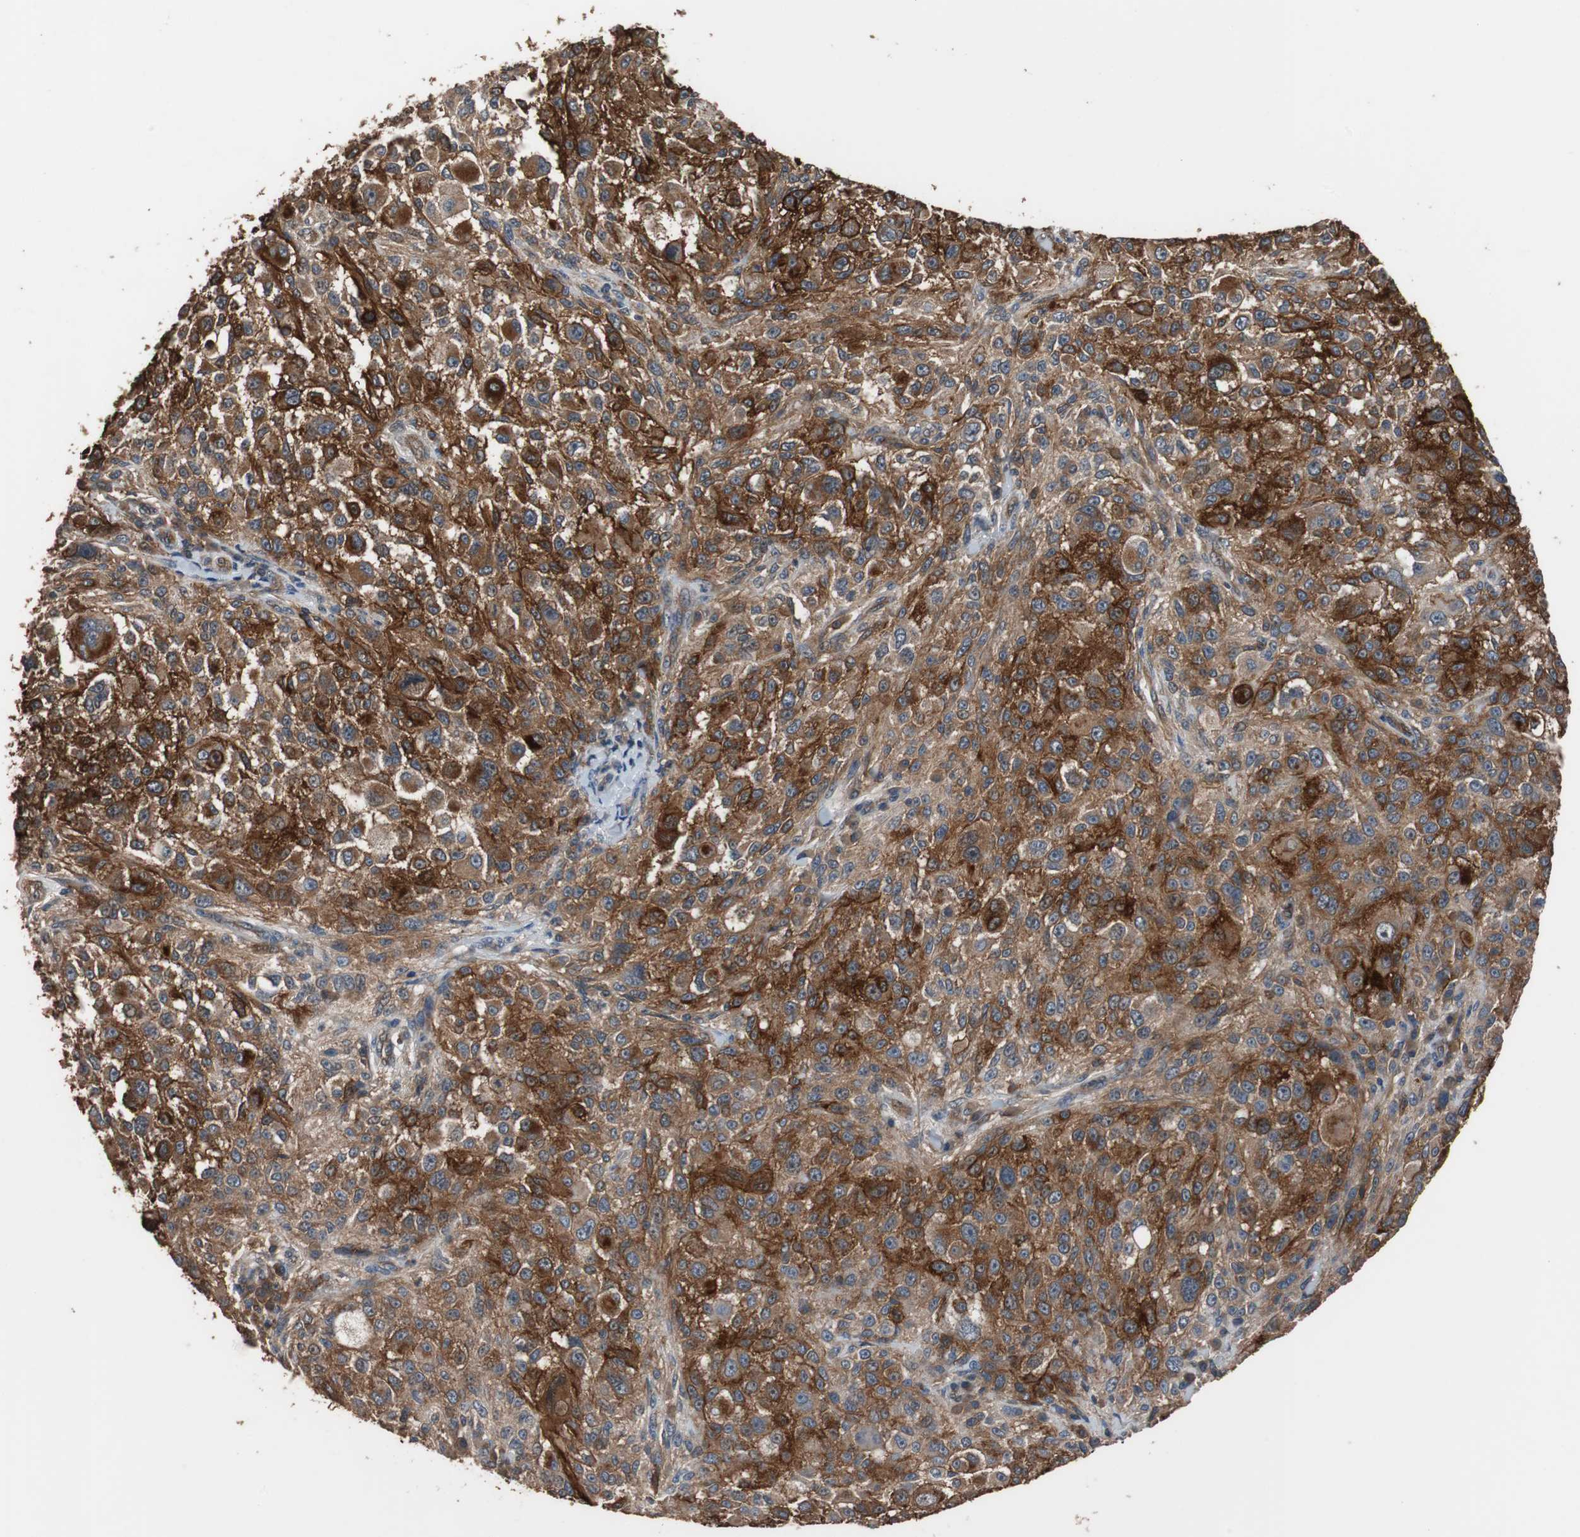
{"staining": {"intensity": "strong", "quantity": ">75%", "location": "cytoplasmic/membranous"}, "tissue": "melanoma", "cell_type": "Tumor cells", "image_type": "cancer", "snomed": [{"axis": "morphology", "description": "Necrosis, NOS"}, {"axis": "morphology", "description": "Malignant melanoma, NOS"}, {"axis": "topography", "description": "Skin"}], "caption": "IHC image of melanoma stained for a protein (brown), which shows high levels of strong cytoplasmic/membranous staining in approximately >75% of tumor cells.", "gene": "NDRG1", "patient": {"sex": "female", "age": 87}}